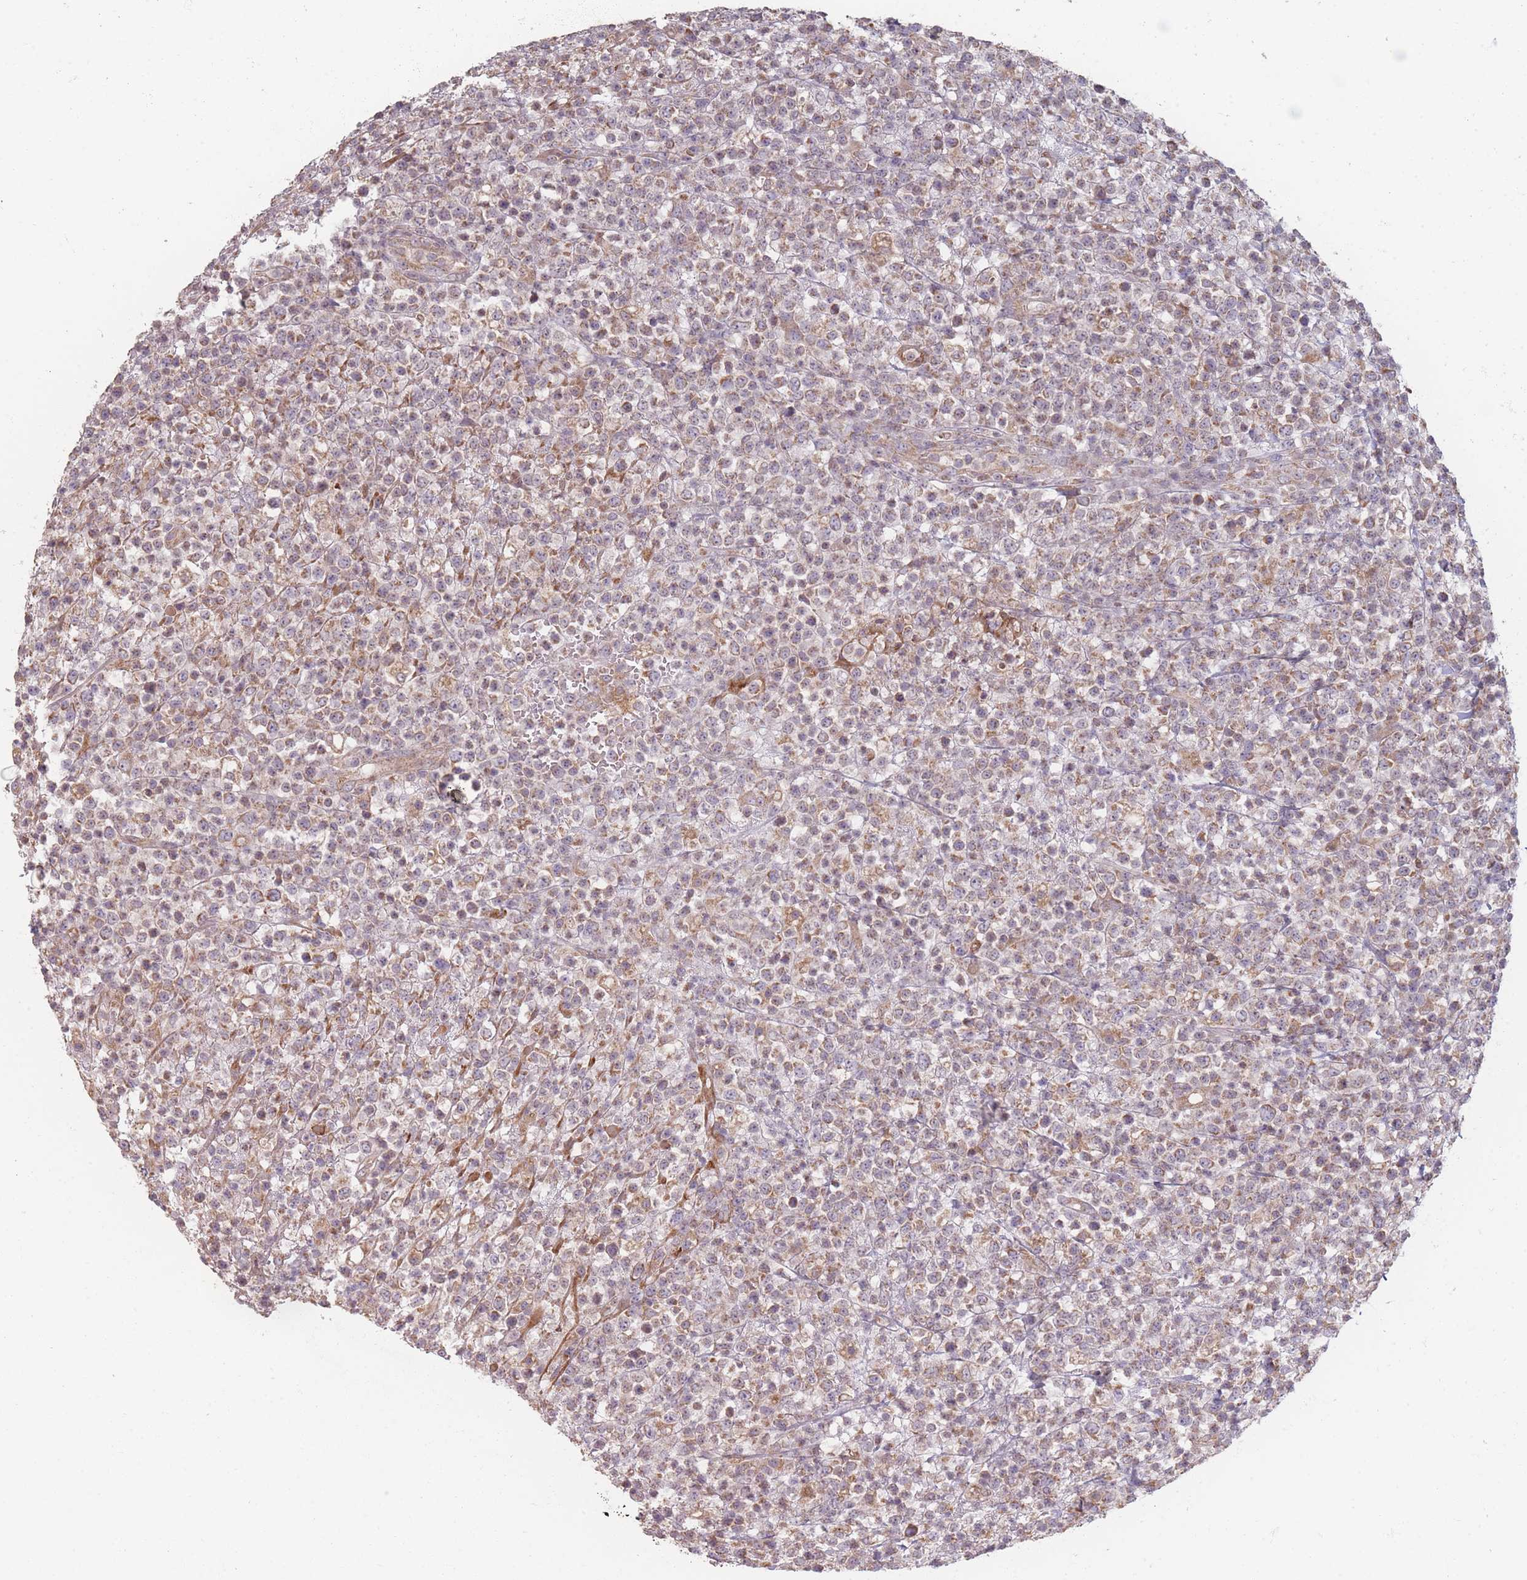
{"staining": {"intensity": "weak", "quantity": "25%-75%", "location": "cytoplasmic/membranous"}, "tissue": "lymphoma", "cell_type": "Tumor cells", "image_type": "cancer", "snomed": [{"axis": "morphology", "description": "Malignant lymphoma, non-Hodgkin's type, High grade"}, {"axis": "topography", "description": "Colon"}], "caption": "A brown stain highlights weak cytoplasmic/membranous staining of a protein in malignant lymphoma, non-Hodgkin's type (high-grade) tumor cells.", "gene": "MRPS6", "patient": {"sex": "female", "age": 53}}